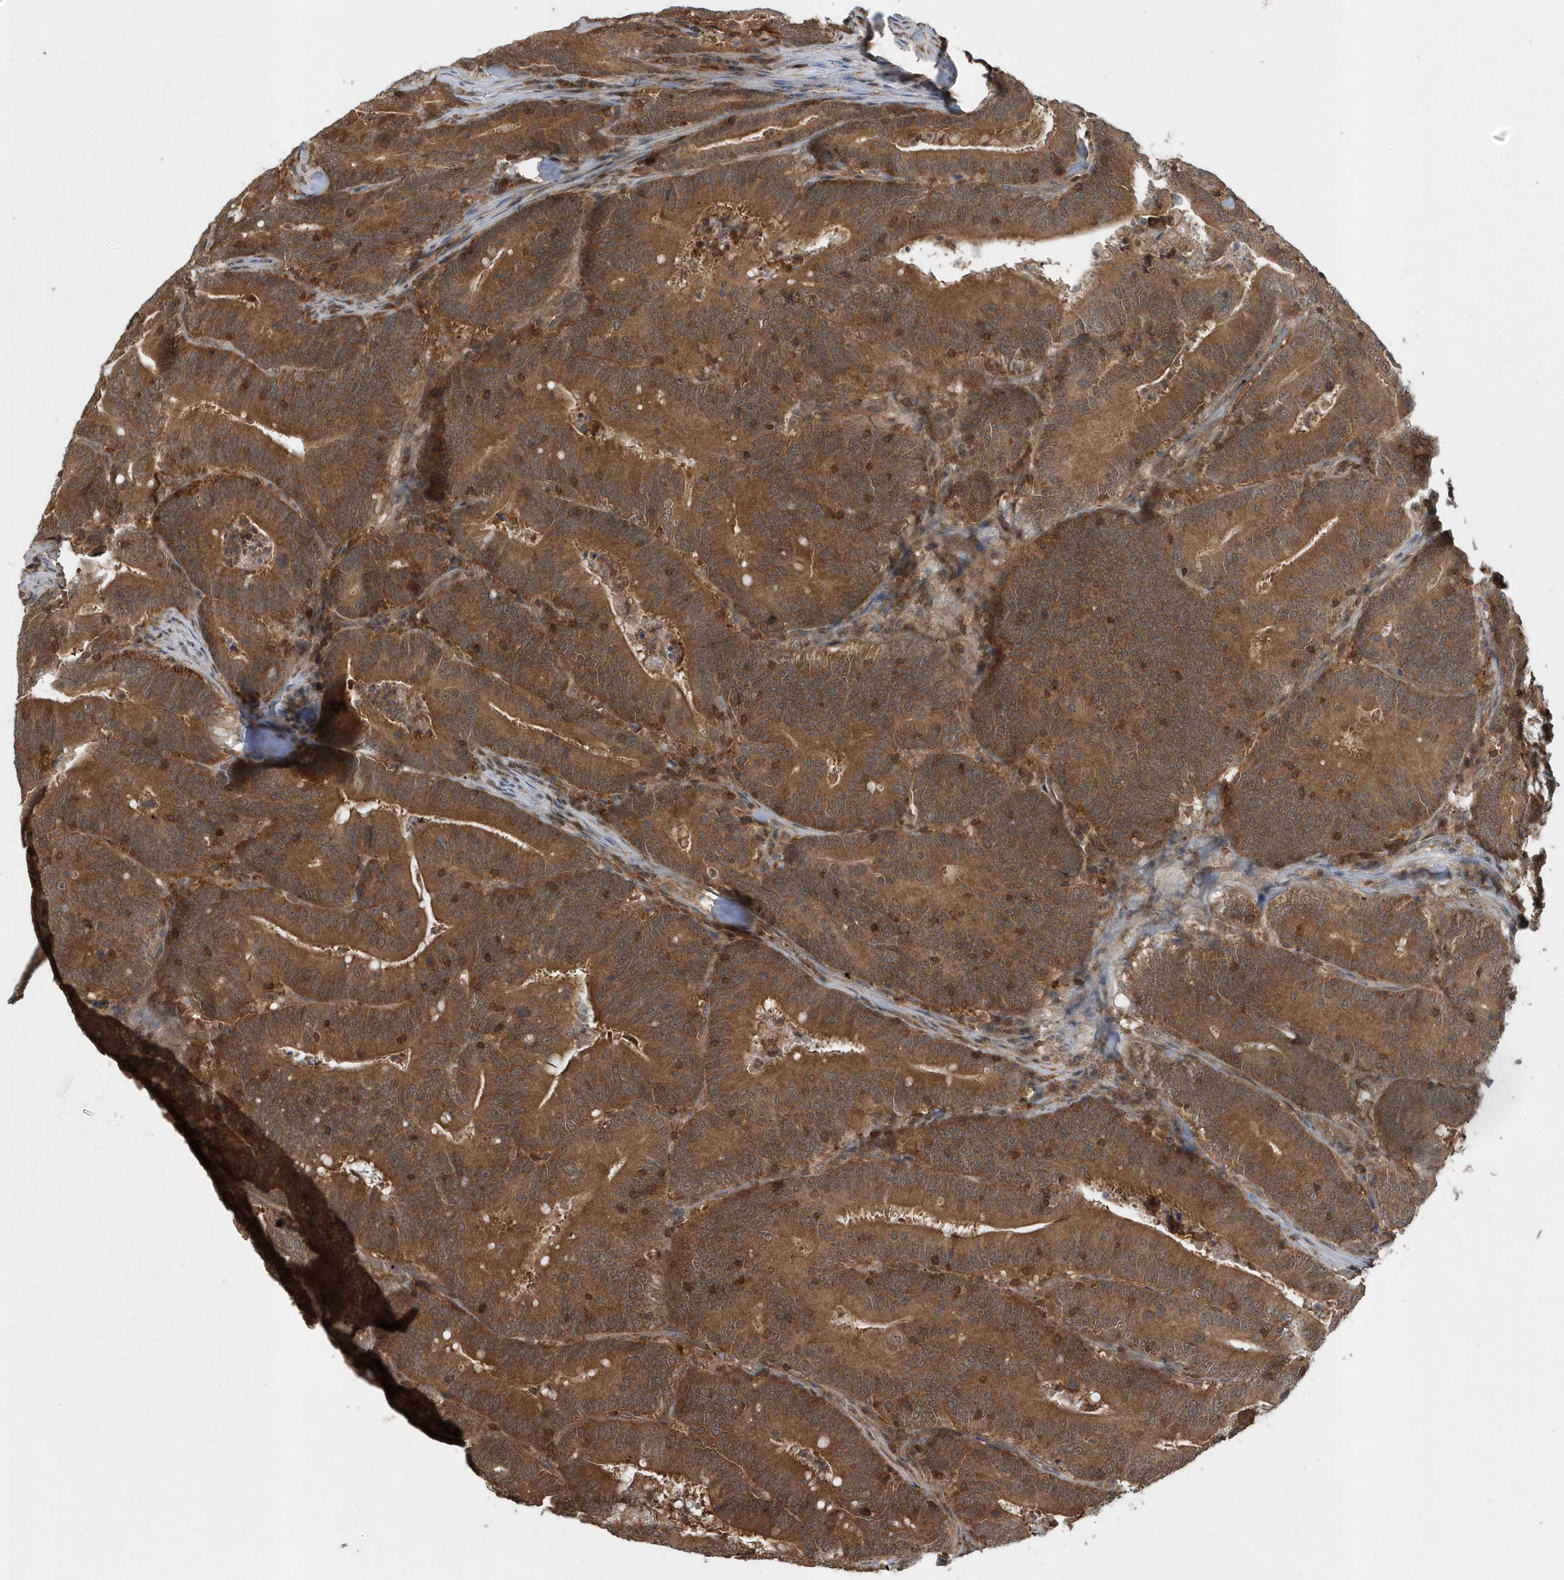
{"staining": {"intensity": "strong", "quantity": ">75%", "location": "cytoplasmic/membranous"}, "tissue": "colorectal cancer", "cell_type": "Tumor cells", "image_type": "cancer", "snomed": [{"axis": "morphology", "description": "Adenocarcinoma, NOS"}, {"axis": "topography", "description": "Colon"}], "caption": "Protein analysis of adenocarcinoma (colorectal) tissue demonstrates strong cytoplasmic/membranous expression in approximately >75% of tumor cells.", "gene": "ACYP1", "patient": {"sex": "female", "age": 66}}